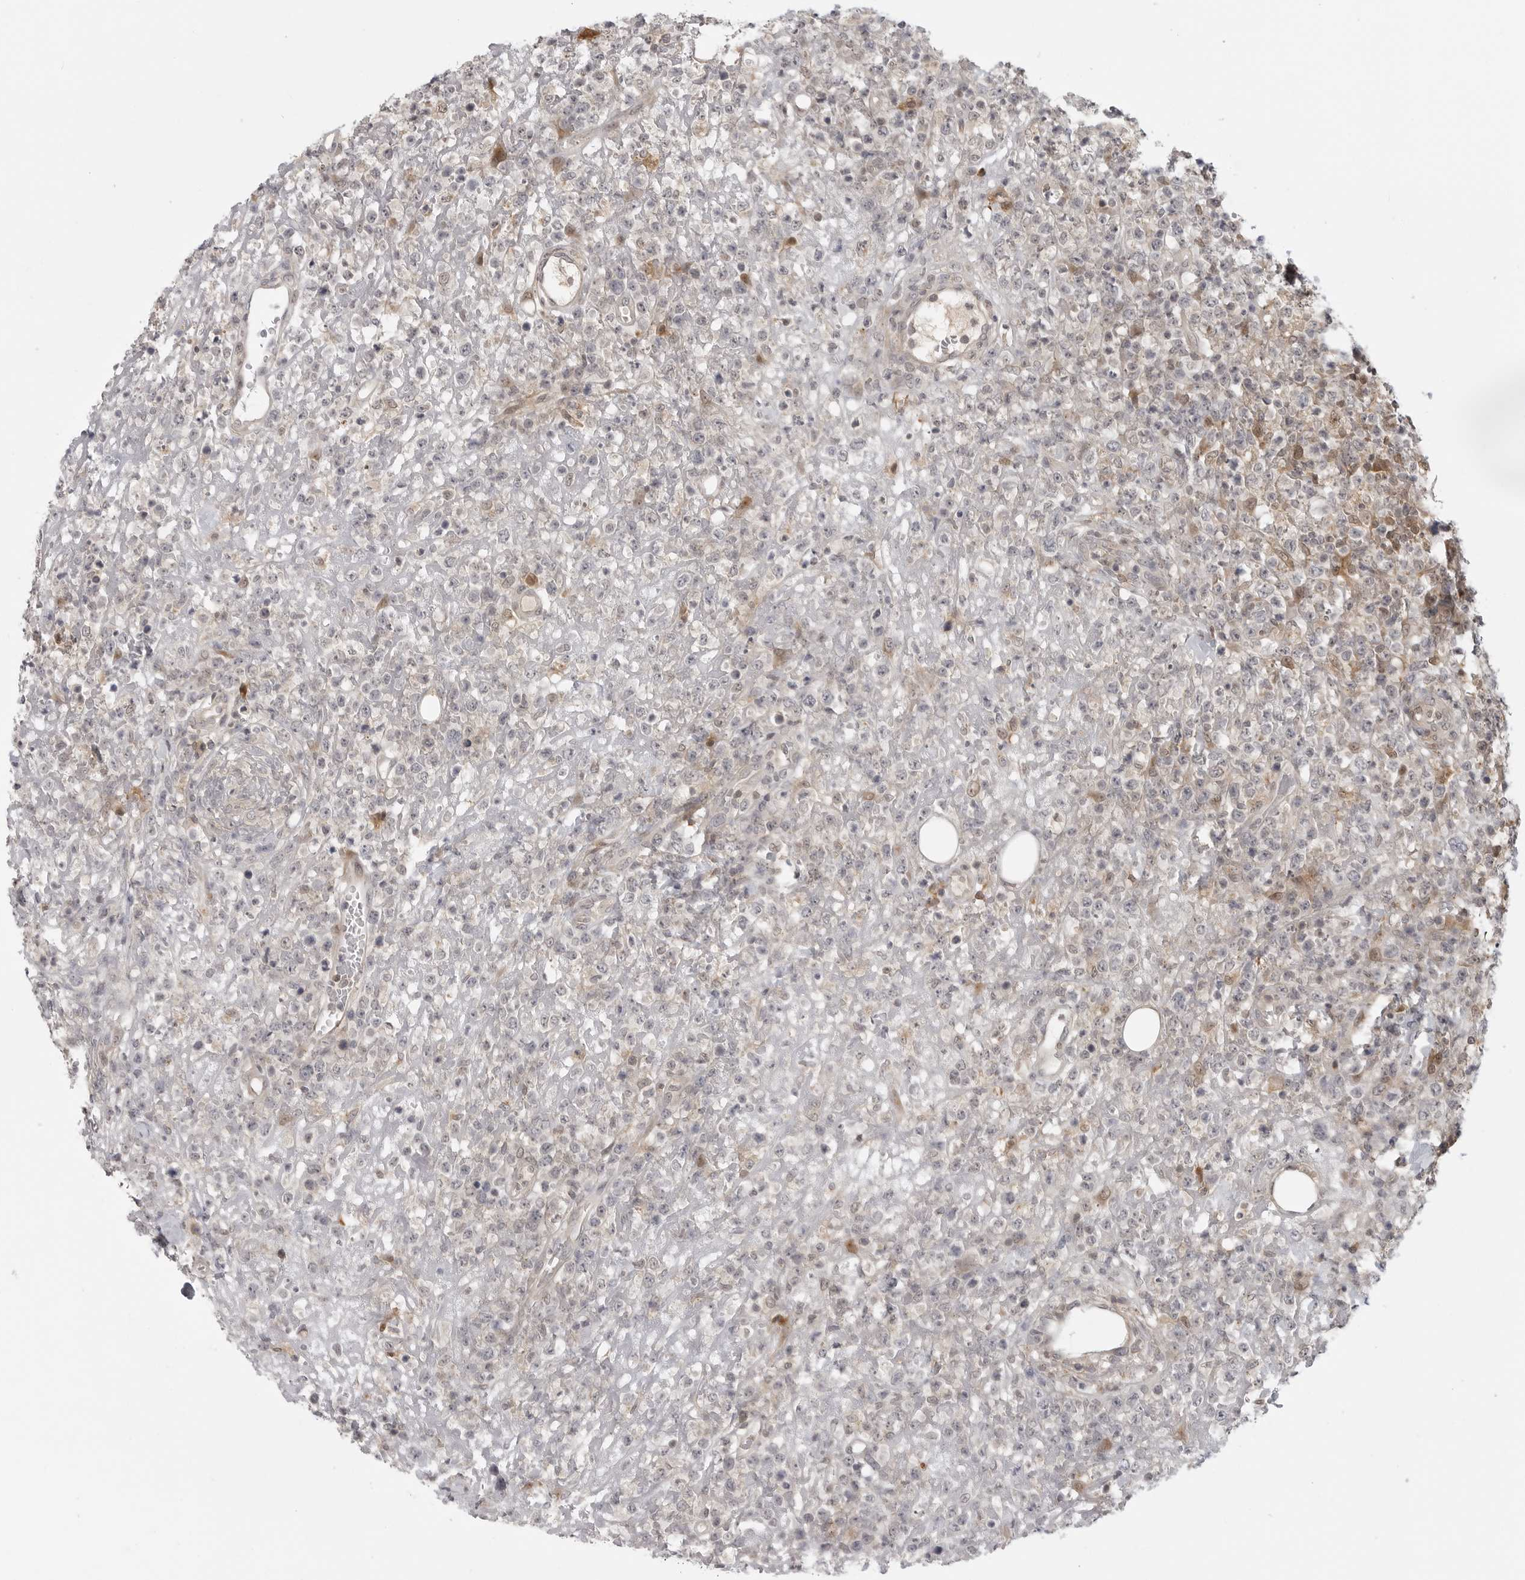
{"staining": {"intensity": "negative", "quantity": "none", "location": "none"}, "tissue": "lymphoma", "cell_type": "Tumor cells", "image_type": "cancer", "snomed": [{"axis": "morphology", "description": "Malignant lymphoma, non-Hodgkin's type, High grade"}, {"axis": "topography", "description": "Colon"}], "caption": "DAB (3,3'-diaminobenzidine) immunohistochemical staining of lymphoma displays no significant expression in tumor cells.", "gene": "CTIF", "patient": {"sex": "female", "age": 53}}